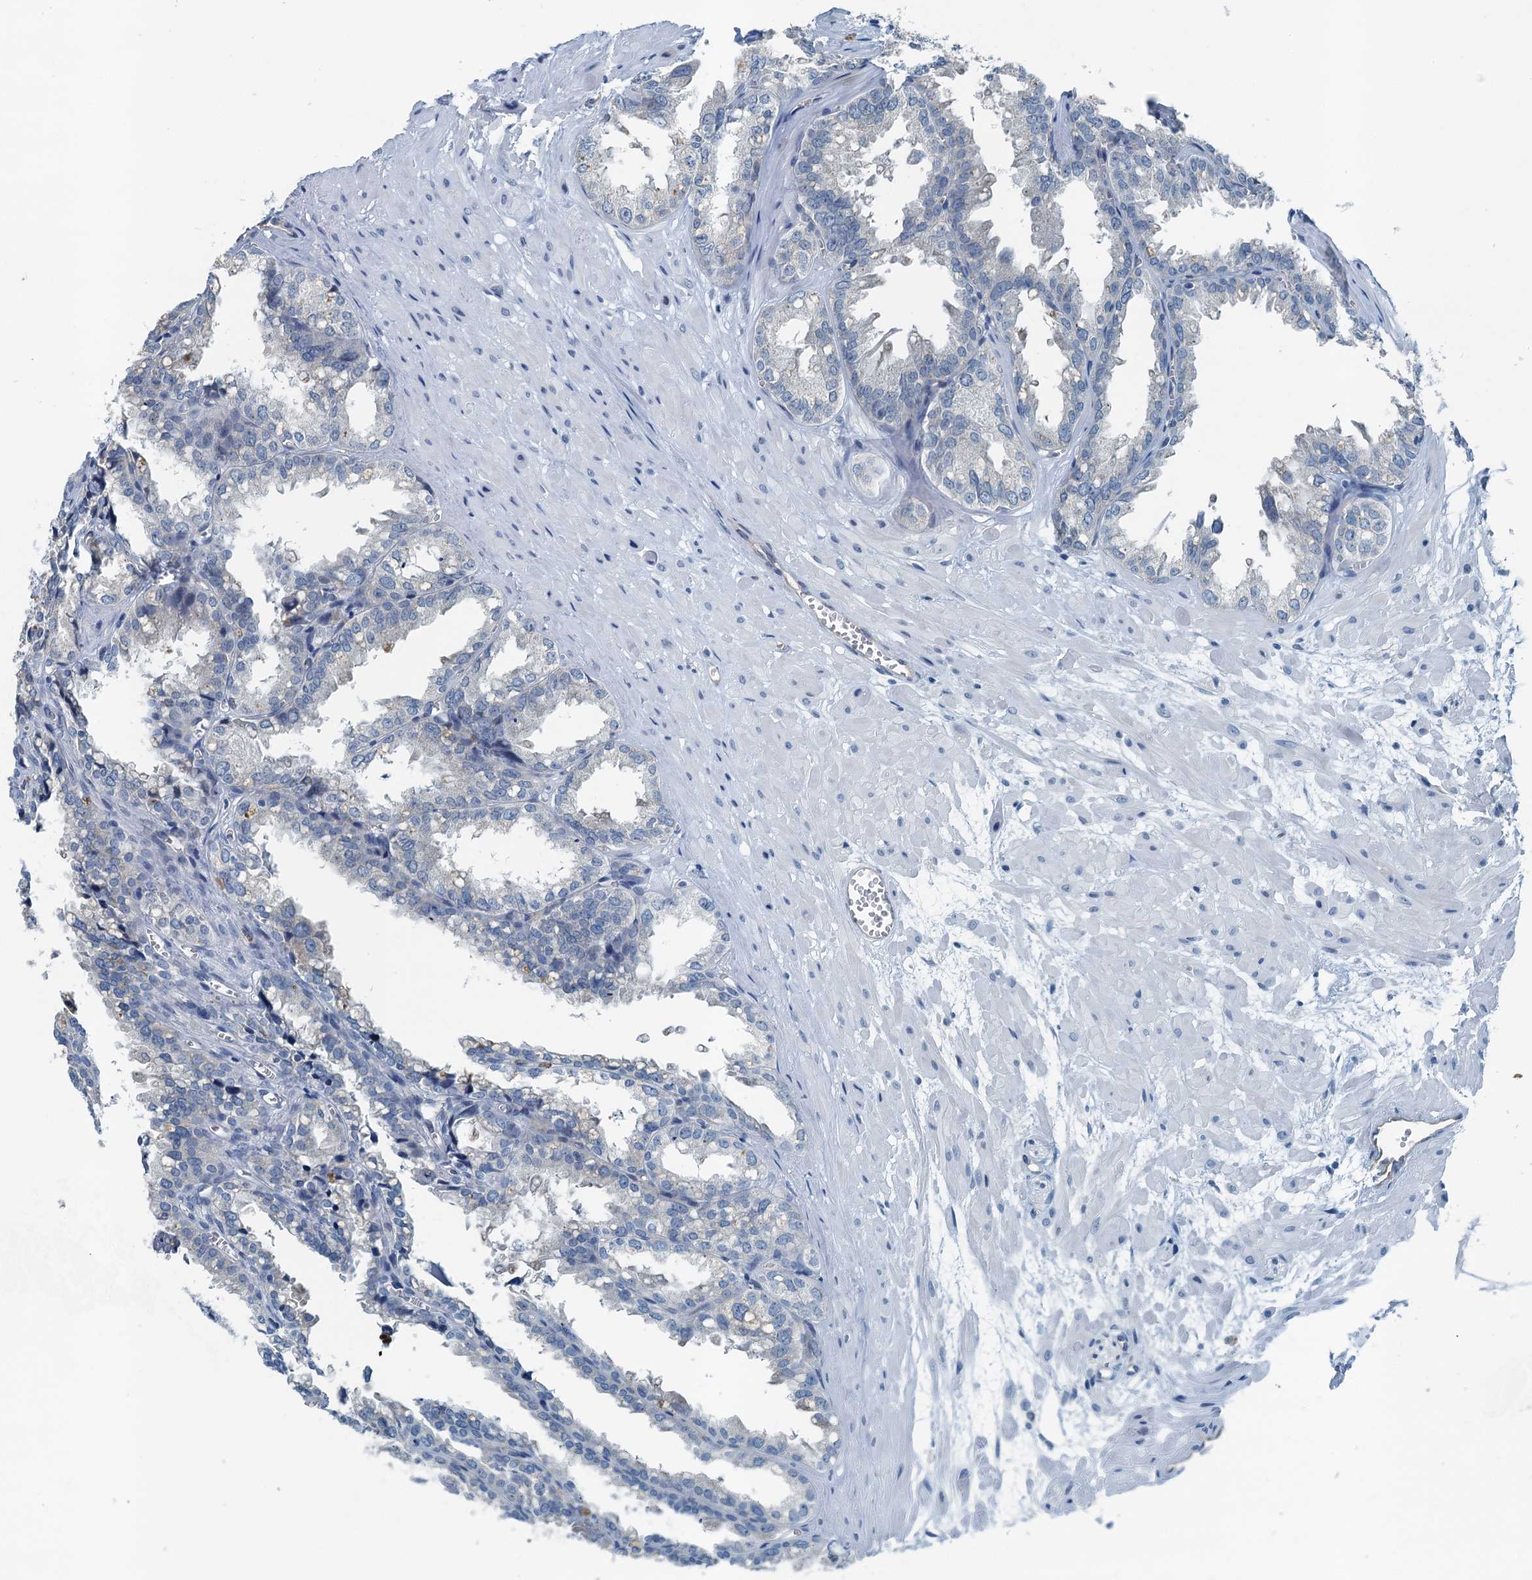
{"staining": {"intensity": "negative", "quantity": "none", "location": "none"}, "tissue": "seminal vesicle", "cell_type": "Glandular cells", "image_type": "normal", "snomed": [{"axis": "morphology", "description": "Normal tissue, NOS"}, {"axis": "topography", "description": "Prostate"}, {"axis": "topography", "description": "Seminal veicle"}], "caption": "Immunohistochemistry micrograph of normal human seminal vesicle stained for a protein (brown), which demonstrates no positivity in glandular cells.", "gene": "GFOD2", "patient": {"sex": "male", "age": 51}}